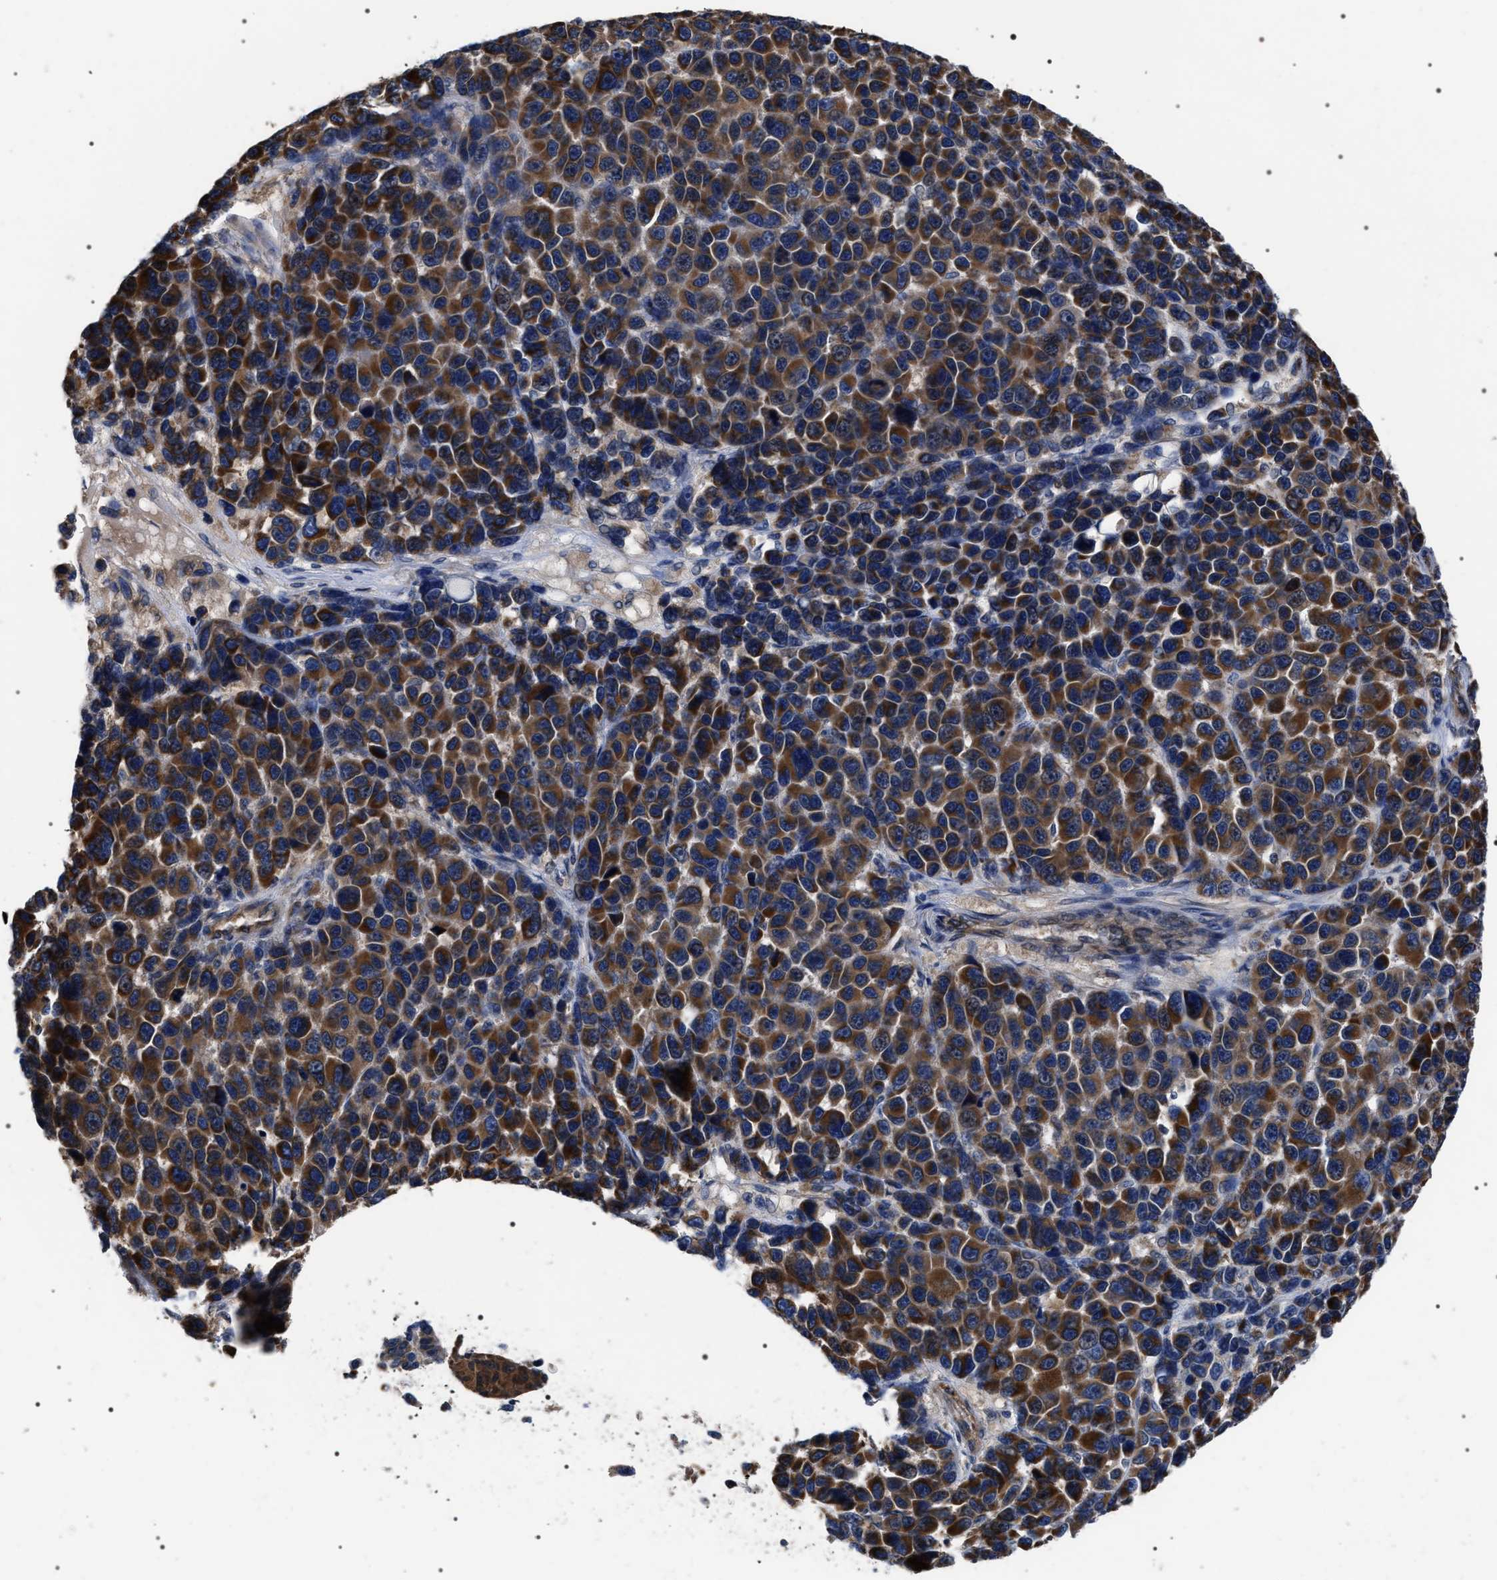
{"staining": {"intensity": "strong", "quantity": ">75%", "location": "cytoplasmic/membranous"}, "tissue": "melanoma", "cell_type": "Tumor cells", "image_type": "cancer", "snomed": [{"axis": "morphology", "description": "Malignant melanoma, NOS"}, {"axis": "topography", "description": "Skin"}], "caption": "Malignant melanoma stained with a protein marker shows strong staining in tumor cells.", "gene": "MIS18A", "patient": {"sex": "male", "age": 53}}